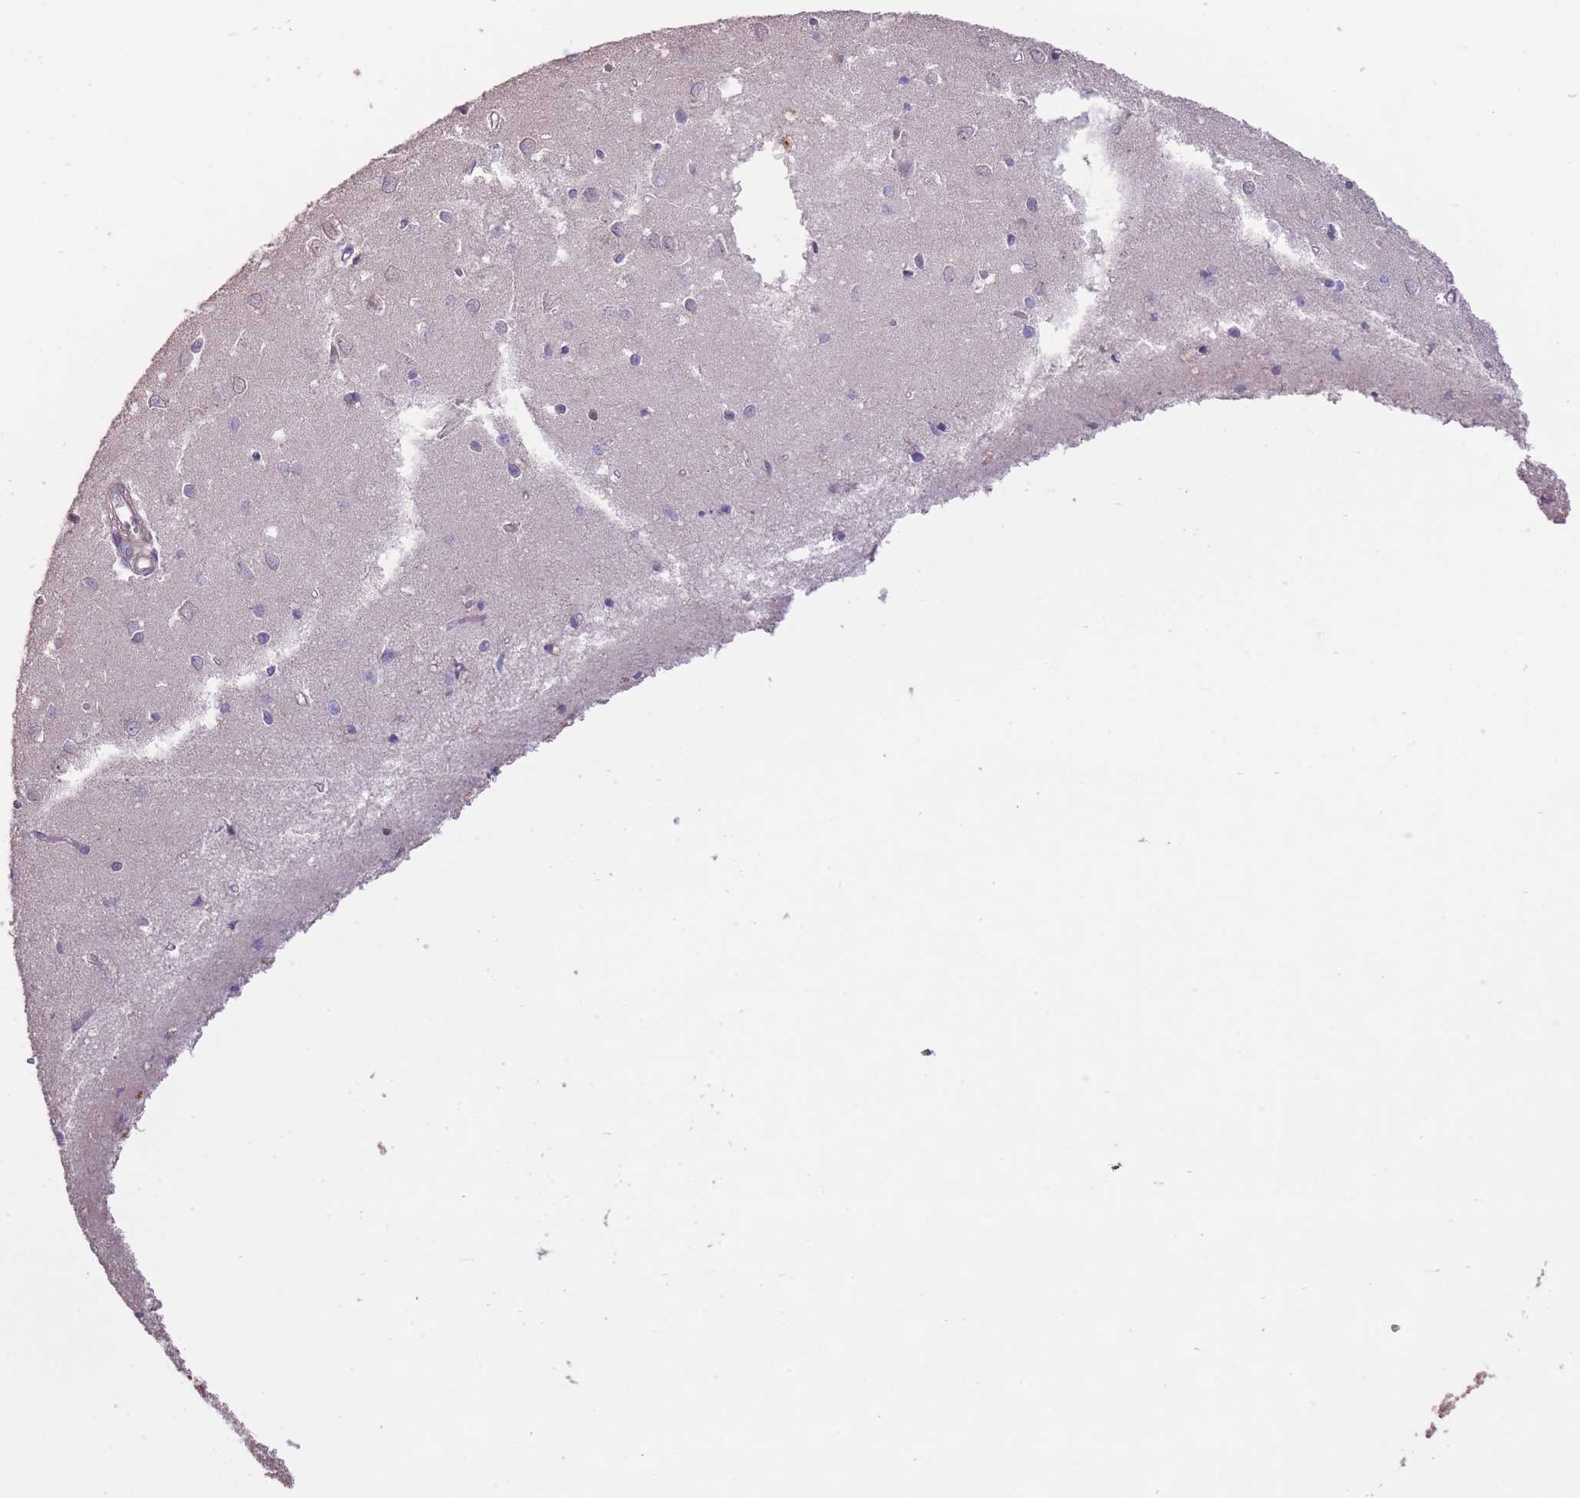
{"staining": {"intensity": "negative", "quantity": "none", "location": "none"}, "tissue": "cerebral cortex", "cell_type": "Endothelial cells", "image_type": "normal", "snomed": [{"axis": "morphology", "description": "Normal tissue, NOS"}, {"axis": "topography", "description": "Cerebral cortex"}], "caption": "A photomicrograph of cerebral cortex stained for a protein reveals no brown staining in endothelial cells.", "gene": "RSPH10B2", "patient": {"sex": "female", "age": 64}}